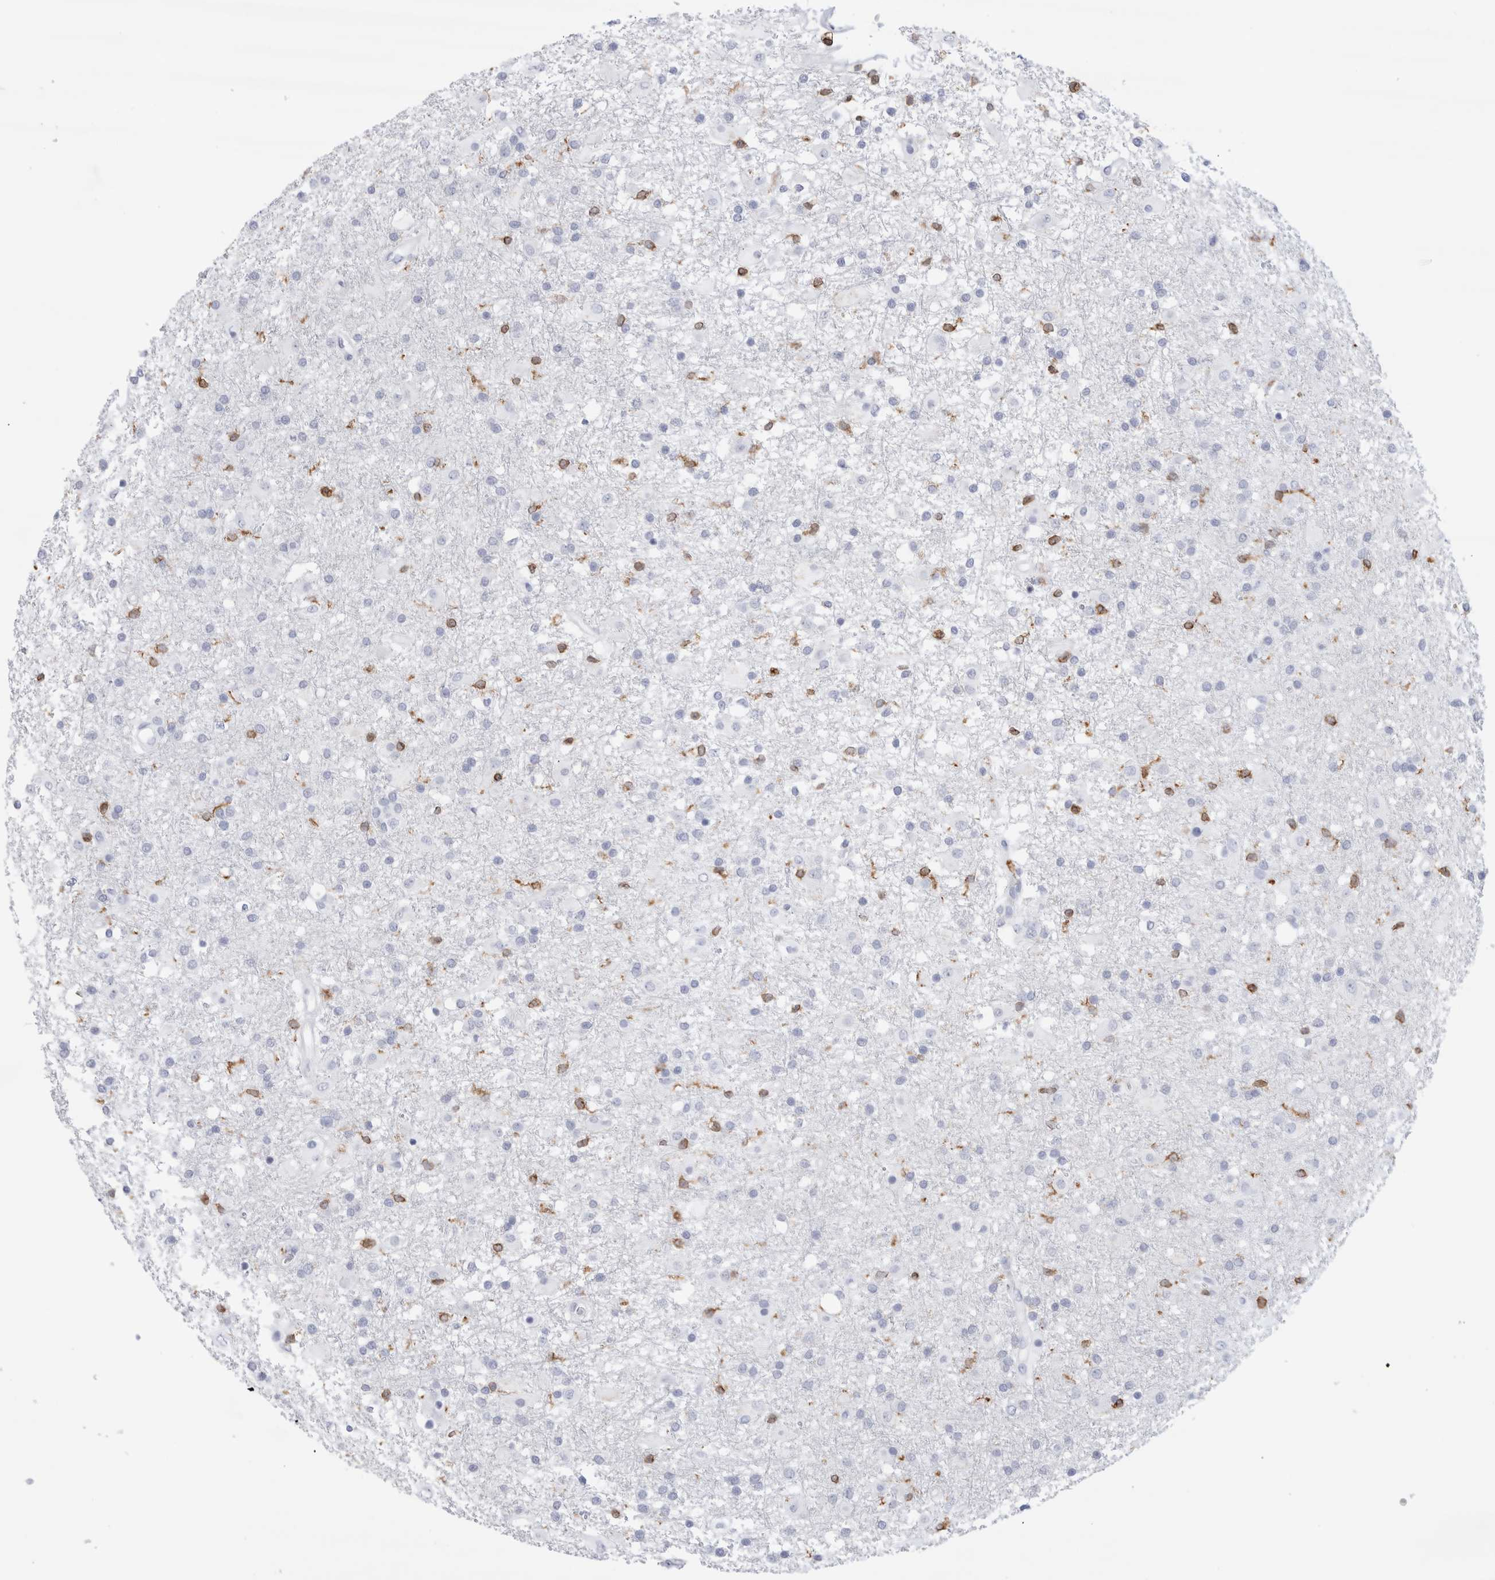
{"staining": {"intensity": "negative", "quantity": "none", "location": "none"}, "tissue": "glioma", "cell_type": "Tumor cells", "image_type": "cancer", "snomed": [{"axis": "morphology", "description": "Glioma, malignant, Low grade"}, {"axis": "topography", "description": "Brain"}], "caption": "Tumor cells are negative for protein expression in human glioma.", "gene": "ALOX5AP", "patient": {"sex": "male", "age": 65}}